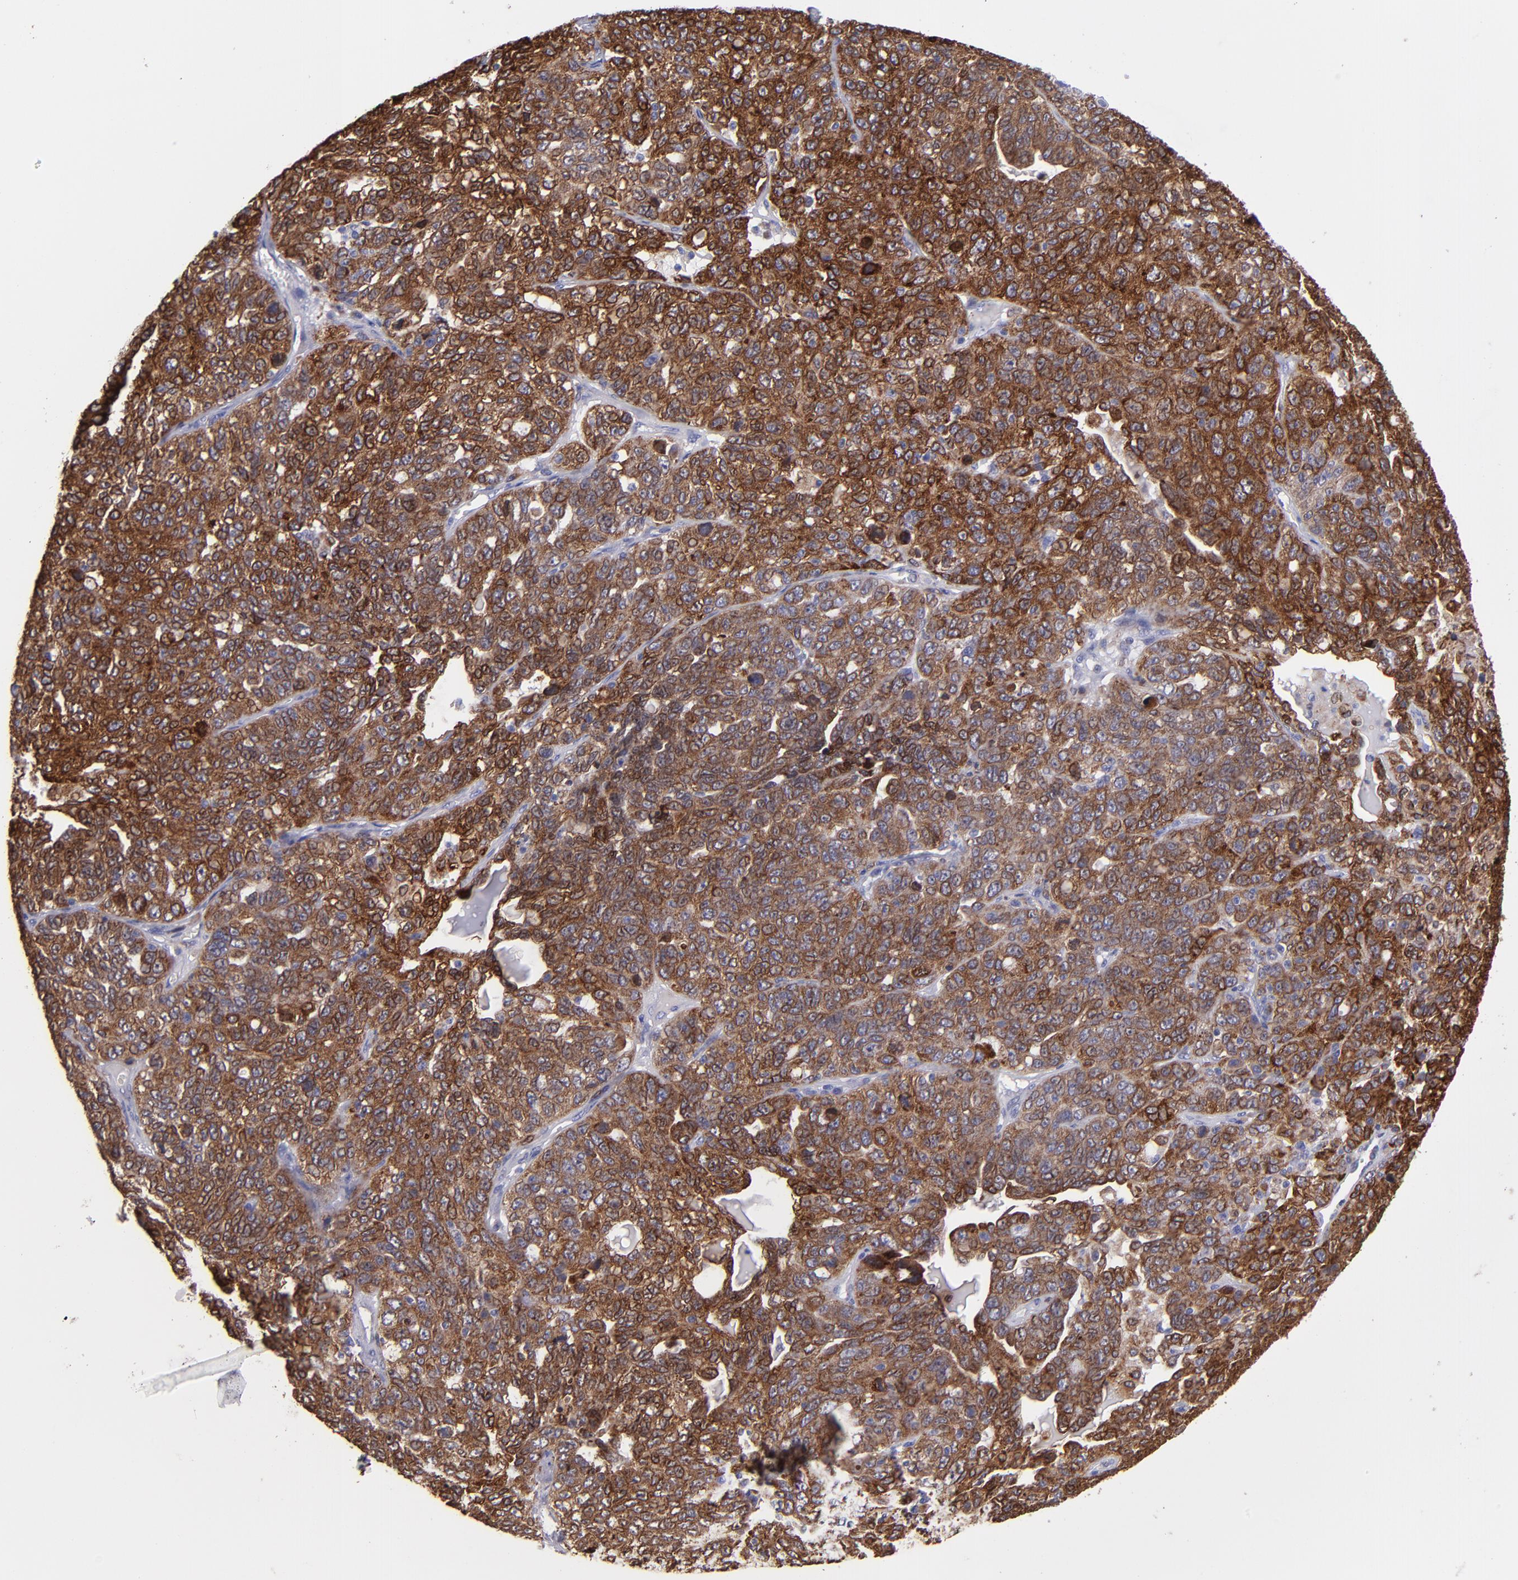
{"staining": {"intensity": "strong", "quantity": ">75%", "location": "cytoplasmic/membranous"}, "tissue": "ovarian cancer", "cell_type": "Tumor cells", "image_type": "cancer", "snomed": [{"axis": "morphology", "description": "Cystadenocarcinoma, serous, NOS"}, {"axis": "topography", "description": "Ovary"}], "caption": "DAB (3,3'-diaminobenzidine) immunohistochemical staining of human ovarian serous cystadenocarcinoma reveals strong cytoplasmic/membranous protein staining in approximately >75% of tumor cells.", "gene": "PTGS1", "patient": {"sex": "female", "age": 71}}